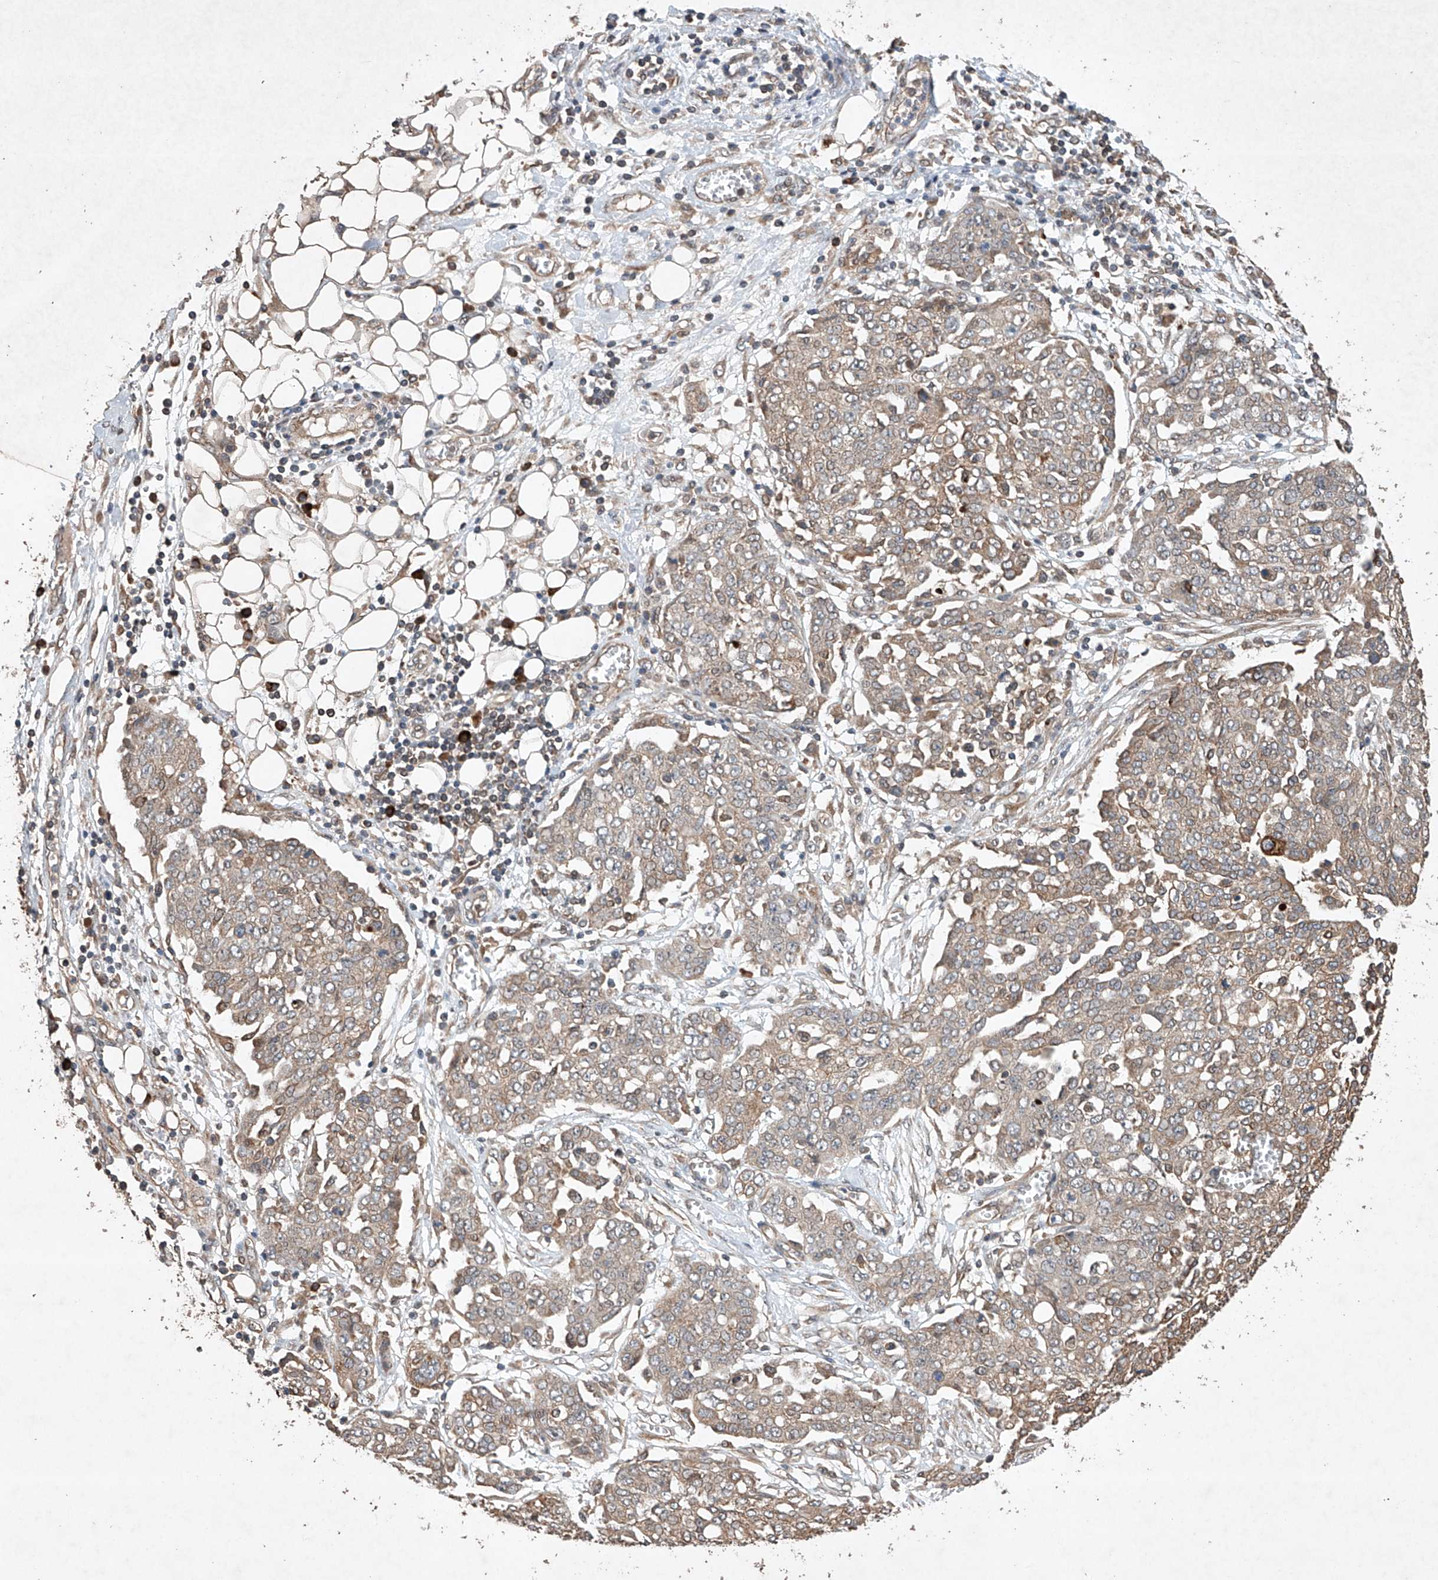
{"staining": {"intensity": "weak", "quantity": ">75%", "location": "cytoplasmic/membranous"}, "tissue": "ovarian cancer", "cell_type": "Tumor cells", "image_type": "cancer", "snomed": [{"axis": "morphology", "description": "Cystadenocarcinoma, serous, NOS"}, {"axis": "topography", "description": "Soft tissue"}, {"axis": "topography", "description": "Ovary"}], "caption": "A brown stain shows weak cytoplasmic/membranous staining of a protein in ovarian cancer (serous cystadenocarcinoma) tumor cells. (Brightfield microscopy of DAB IHC at high magnification).", "gene": "LURAP1", "patient": {"sex": "female", "age": 57}}